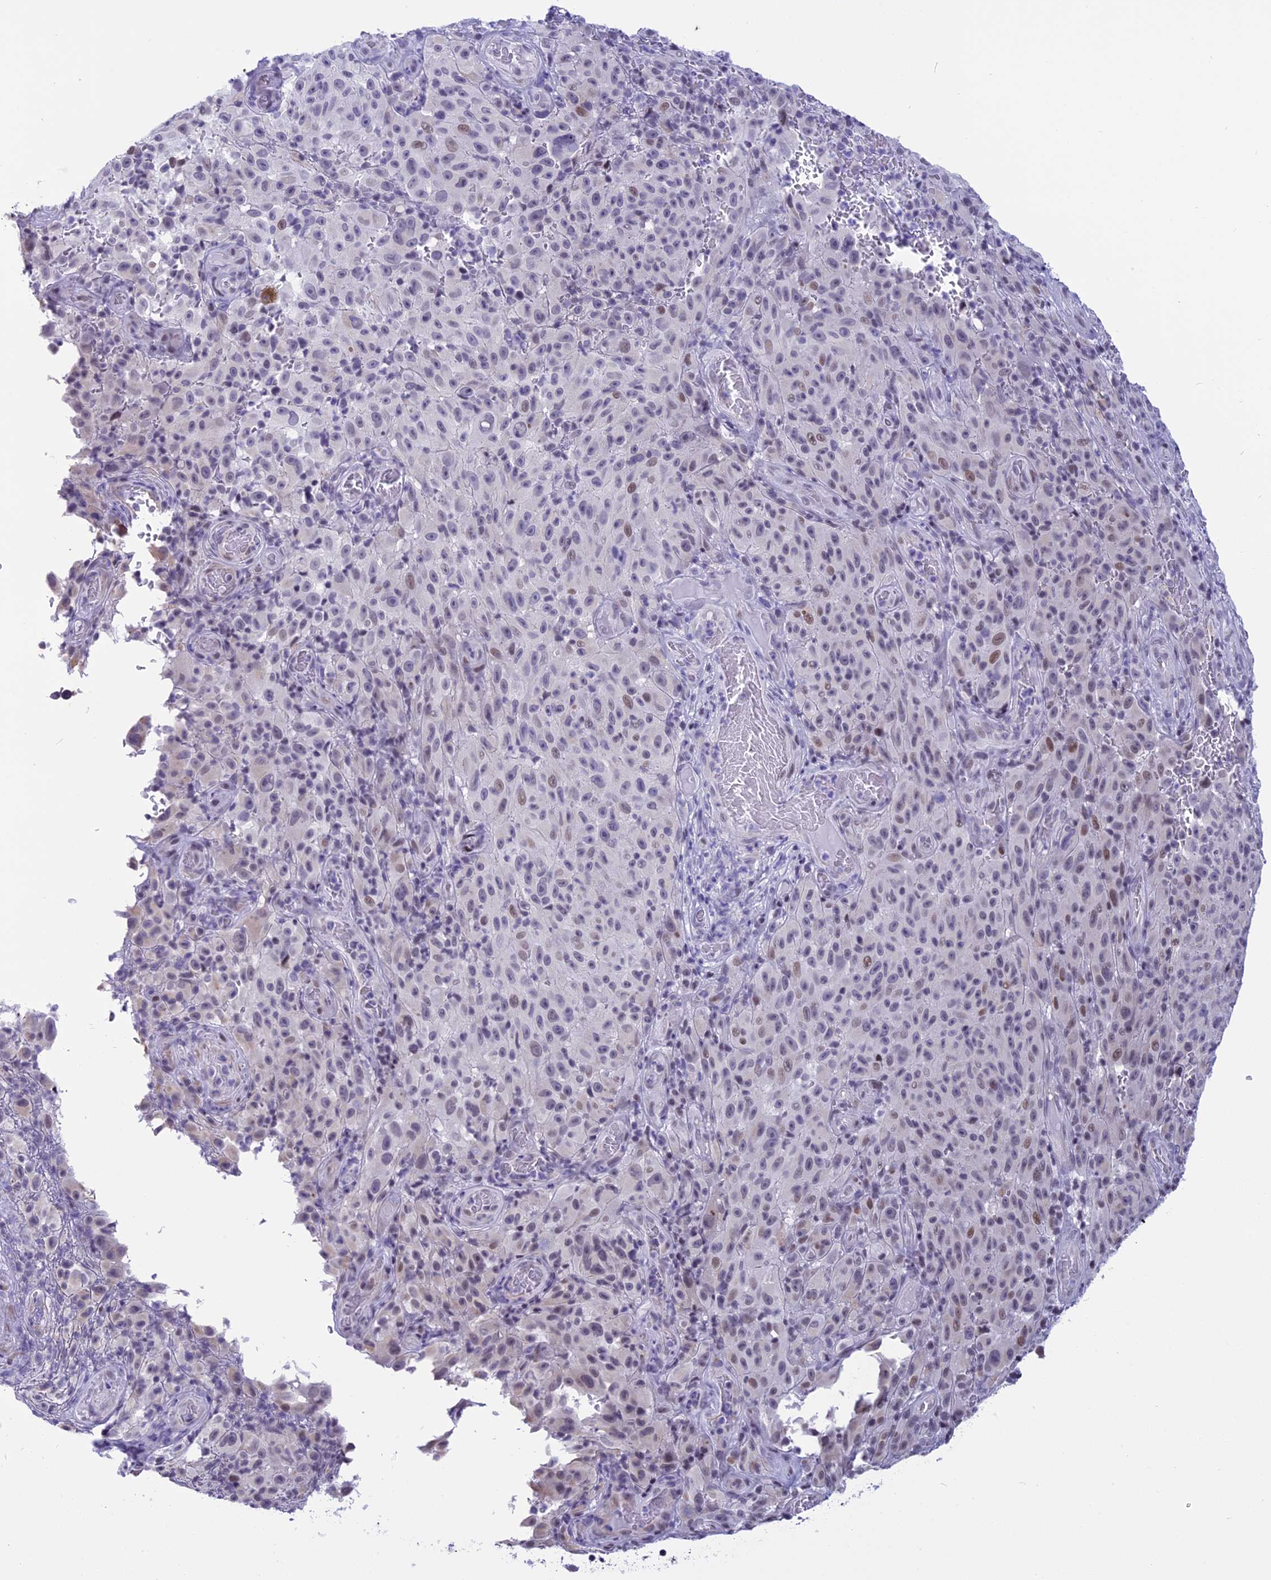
{"staining": {"intensity": "weak", "quantity": "<25%", "location": "nuclear"}, "tissue": "melanoma", "cell_type": "Tumor cells", "image_type": "cancer", "snomed": [{"axis": "morphology", "description": "Malignant melanoma, NOS"}, {"axis": "topography", "description": "Skin"}], "caption": "Immunohistochemistry (IHC) micrograph of neoplastic tissue: human malignant melanoma stained with DAB (3,3'-diaminobenzidine) shows no significant protein staining in tumor cells. (Immunohistochemistry, brightfield microscopy, high magnification).", "gene": "SPIRE2", "patient": {"sex": "female", "age": 82}}